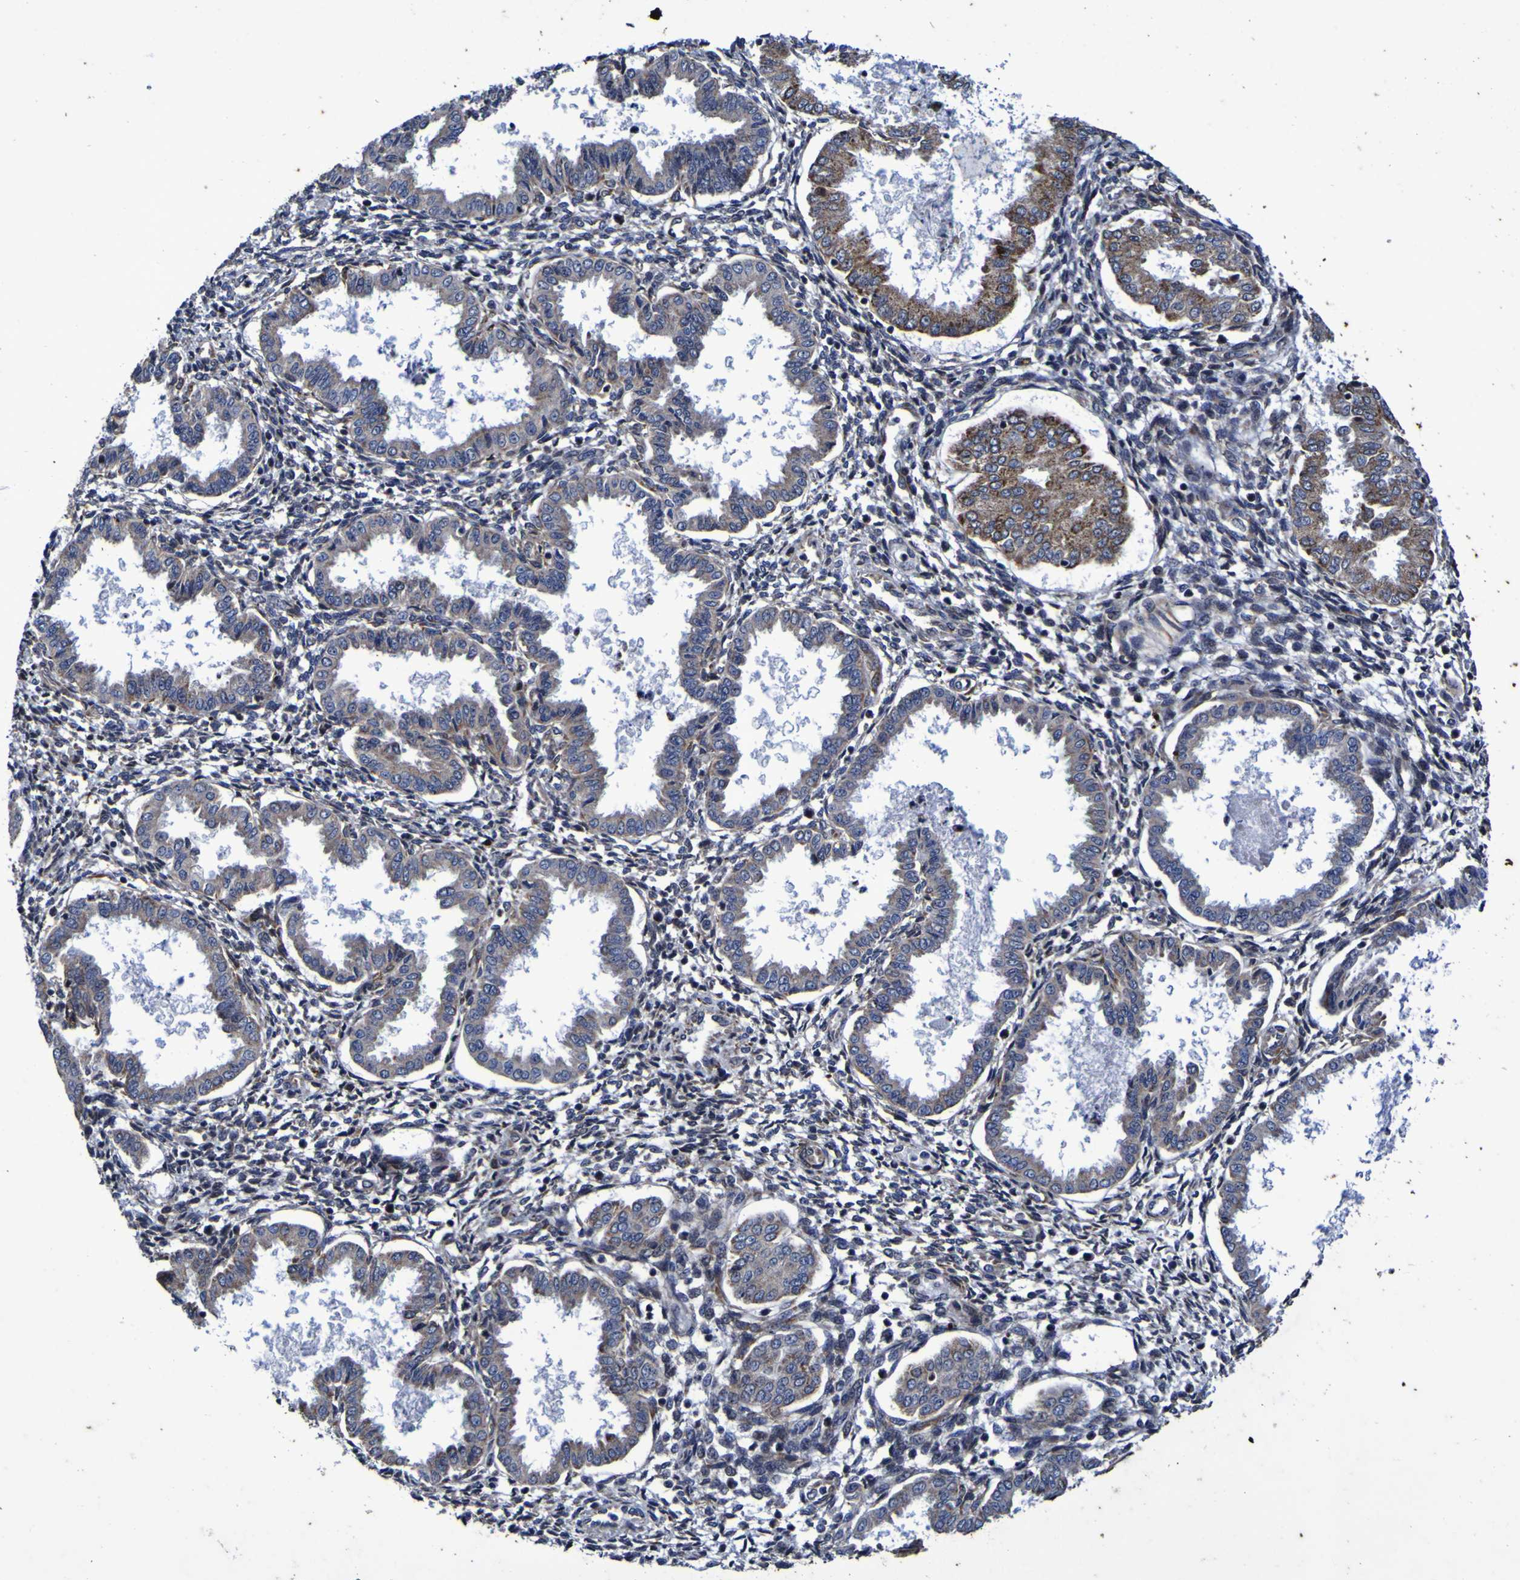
{"staining": {"intensity": "moderate", "quantity": "25%-75%", "location": "cytoplasmic/membranous"}, "tissue": "endometrium", "cell_type": "Cells in endometrial stroma", "image_type": "normal", "snomed": [{"axis": "morphology", "description": "Normal tissue, NOS"}, {"axis": "topography", "description": "Endometrium"}], "caption": "Immunohistochemical staining of benign human endometrium reveals moderate cytoplasmic/membranous protein expression in about 25%-75% of cells in endometrial stroma.", "gene": "P3H1", "patient": {"sex": "female", "age": 33}}